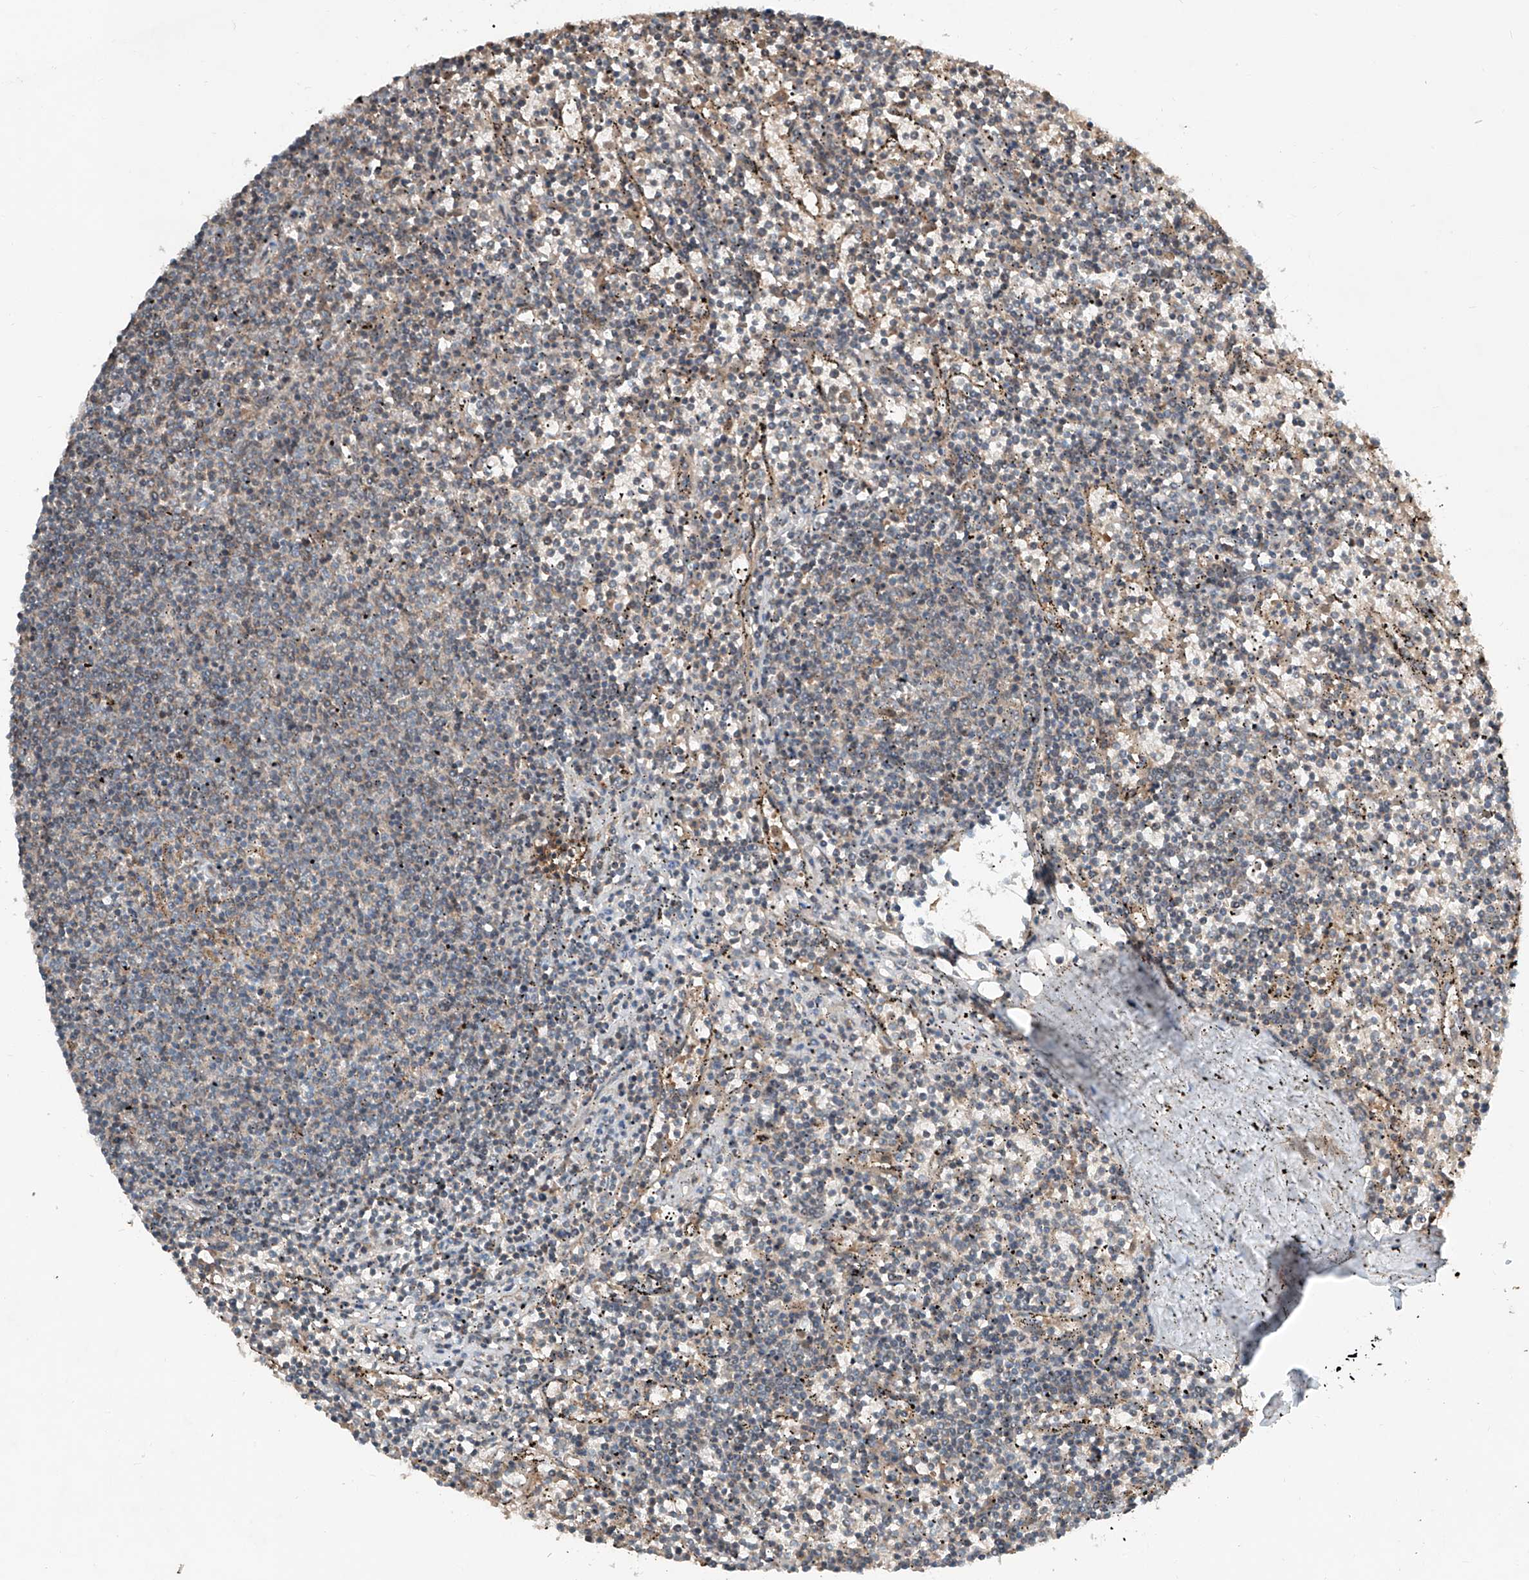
{"staining": {"intensity": "weak", "quantity": "<25%", "location": "cytoplasmic/membranous"}, "tissue": "lymphoma", "cell_type": "Tumor cells", "image_type": "cancer", "snomed": [{"axis": "morphology", "description": "Malignant lymphoma, non-Hodgkin's type, Low grade"}, {"axis": "topography", "description": "Spleen"}], "caption": "This histopathology image is of lymphoma stained with immunohistochemistry to label a protein in brown with the nuclei are counter-stained blue. There is no positivity in tumor cells. (DAB immunohistochemistry (IHC) with hematoxylin counter stain).", "gene": "ADAM23", "patient": {"sex": "female", "age": 50}}